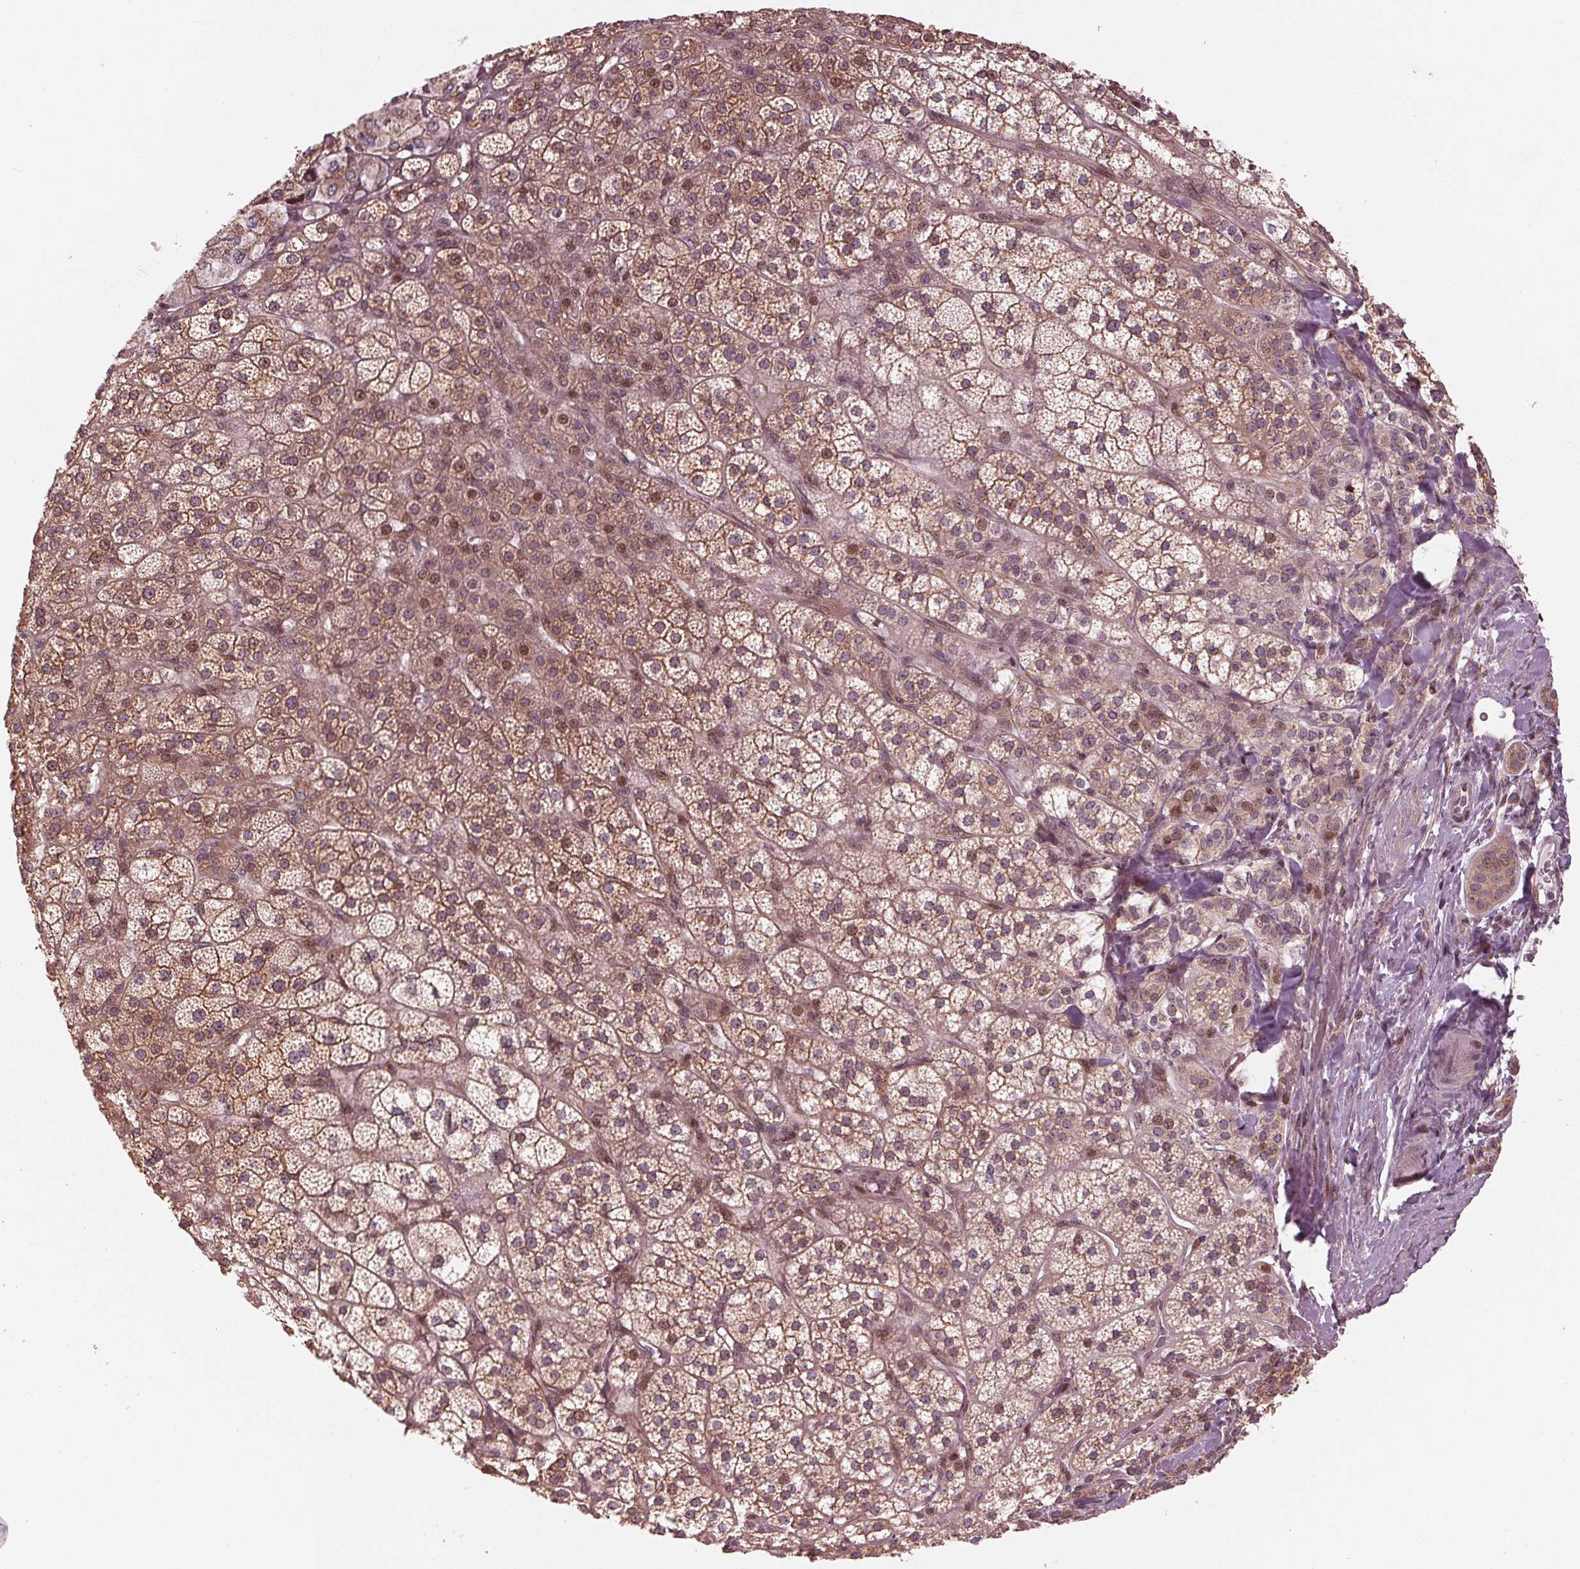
{"staining": {"intensity": "moderate", "quantity": ">75%", "location": "cytoplasmic/membranous,nuclear"}, "tissue": "adrenal gland", "cell_type": "Glandular cells", "image_type": "normal", "snomed": [{"axis": "morphology", "description": "Normal tissue, NOS"}, {"axis": "topography", "description": "Adrenal gland"}], "caption": "Immunohistochemistry (IHC) (DAB) staining of unremarkable human adrenal gland shows moderate cytoplasmic/membranous,nuclear protein positivity in approximately >75% of glandular cells. The staining is performed using DAB (3,3'-diaminobenzidine) brown chromogen to label protein expression. The nuclei are counter-stained blue using hematoxylin.", "gene": "CMIP", "patient": {"sex": "female", "age": 60}}